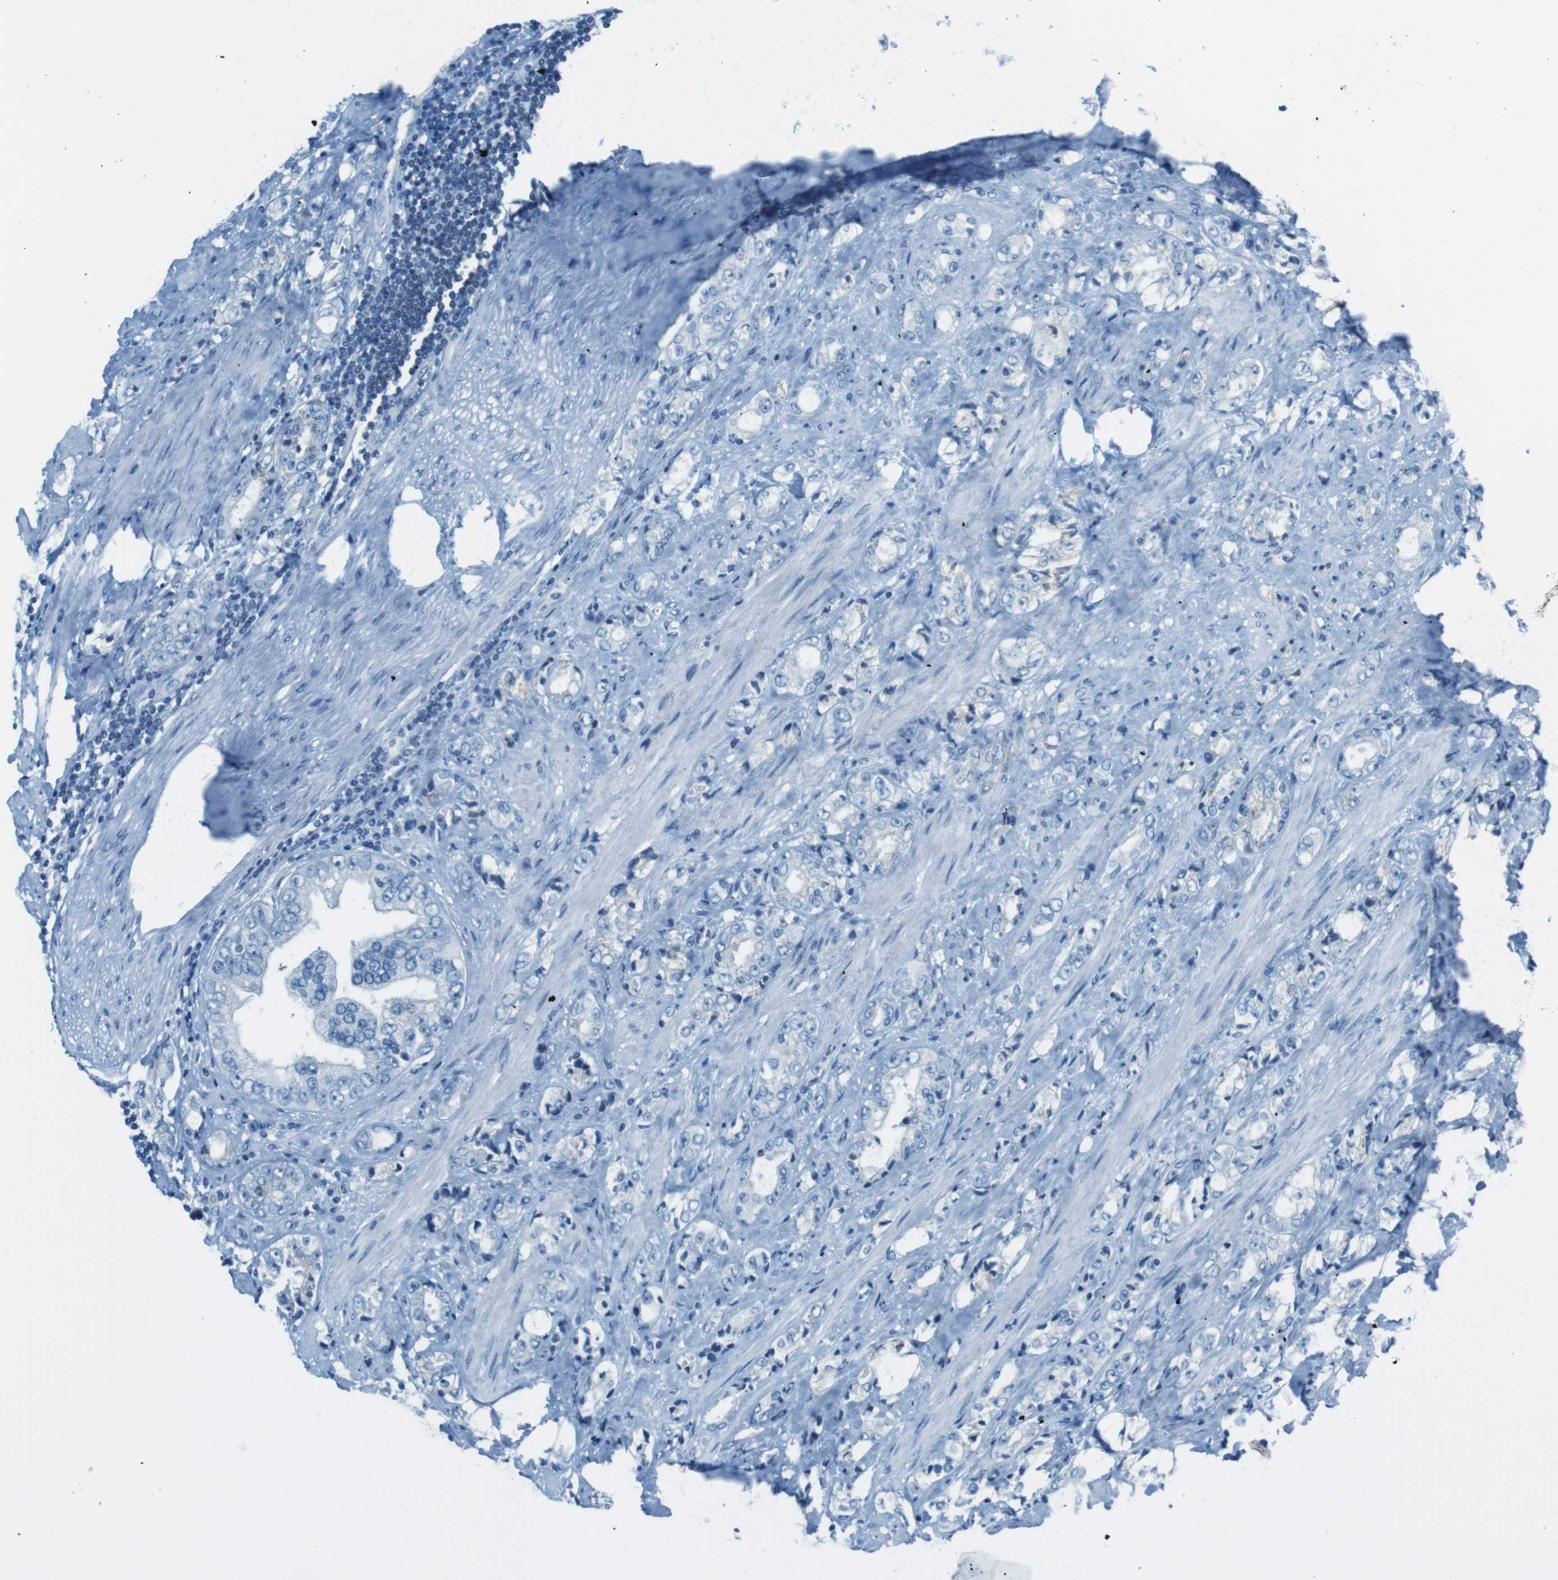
{"staining": {"intensity": "negative", "quantity": "none", "location": "none"}, "tissue": "prostate cancer", "cell_type": "Tumor cells", "image_type": "cancer", "snomed": [{"axis": "morphology", "description": "Adenocarcinoma, High grade"}, {"axis": "topography", "description": "Prostate"}], "caption": "Protein analysis of prostate cancer (high-grade adenocarcinoma) displays no significant expression in tumor cells.", "gene": "DNAJA3", "patient": {"sex": "male", "age": 61}}